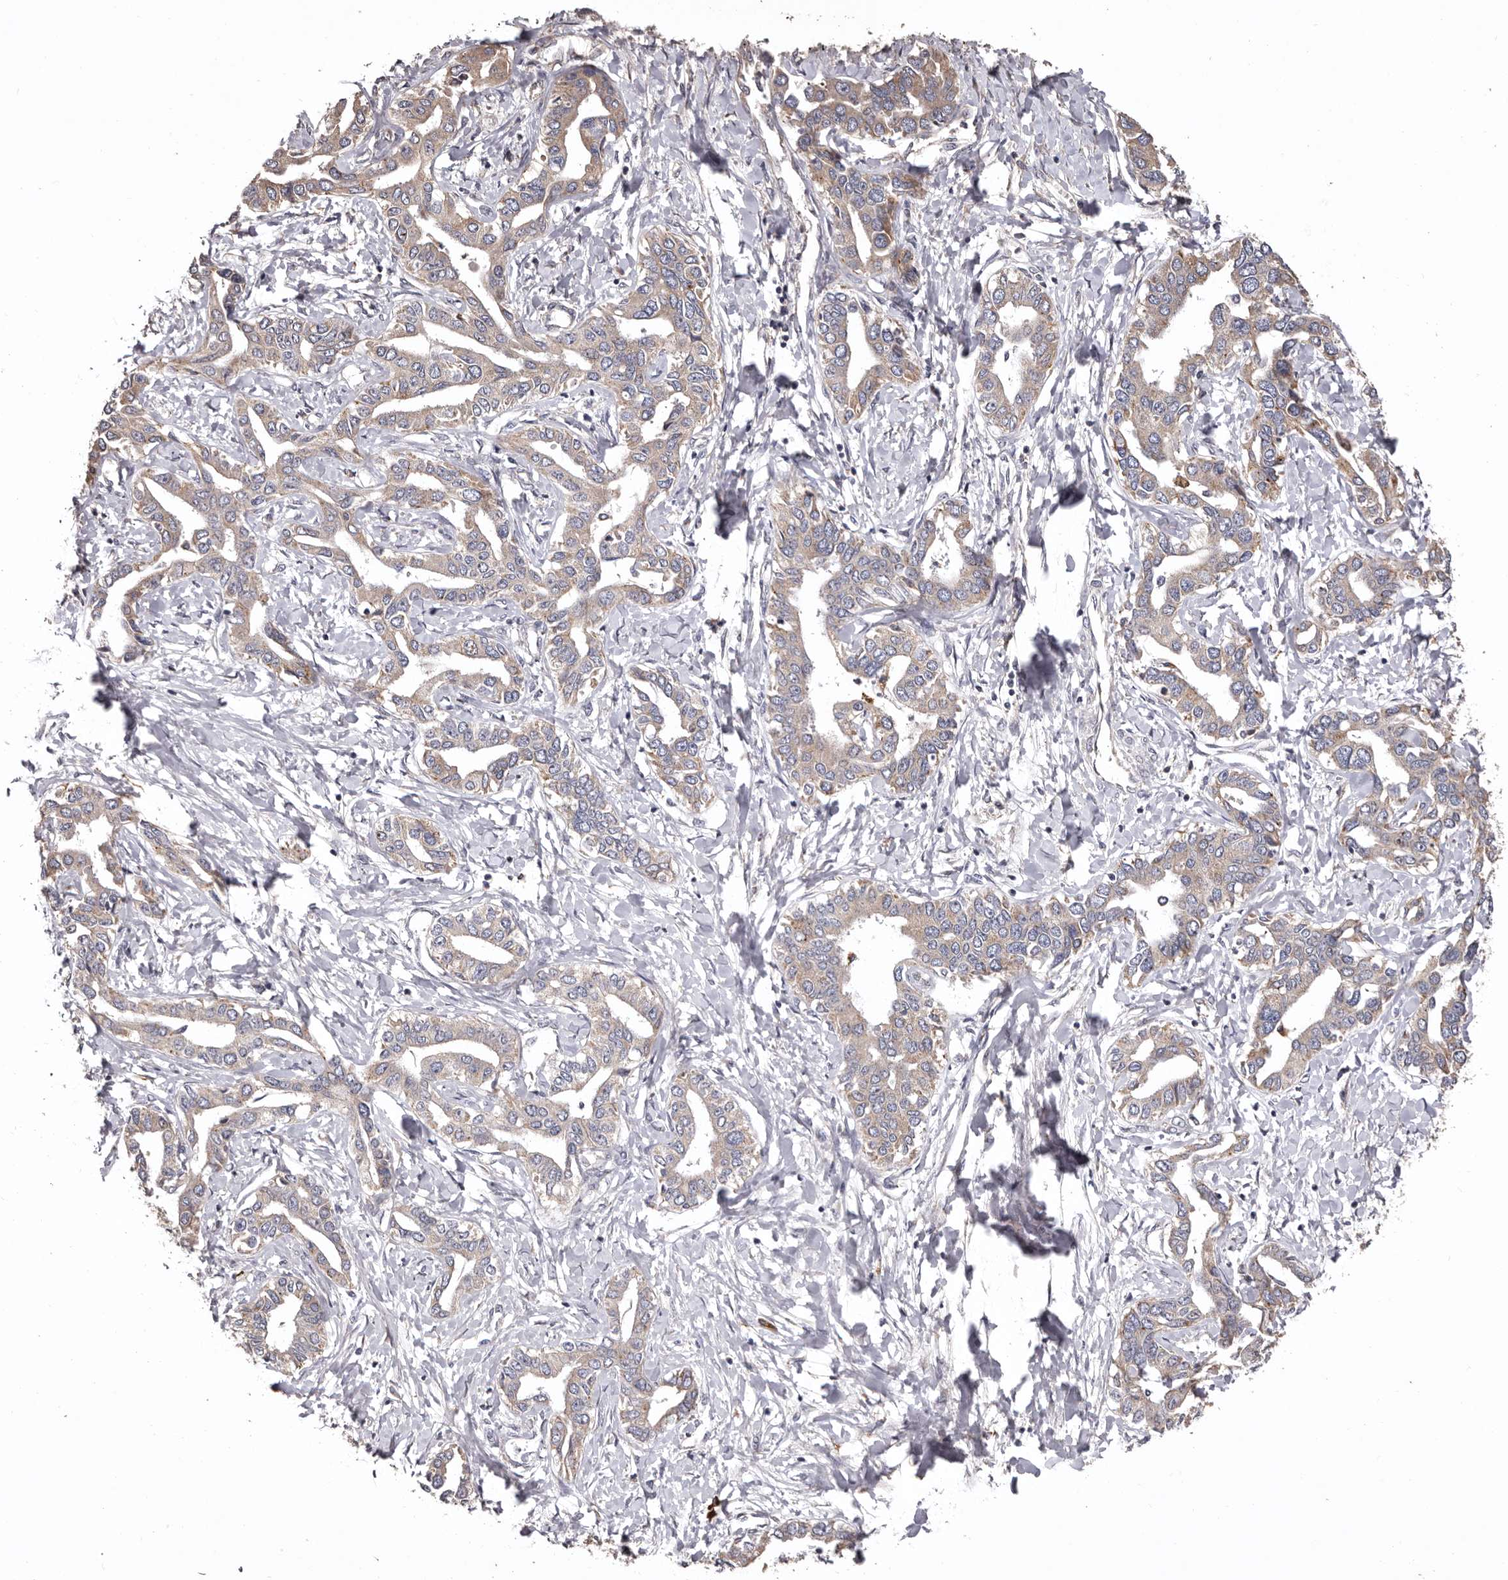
{"staining": {"intensity": "weak", "quantity": "25%-75%", "location": "cytoplasmic/membranous"}, "tissue": "liver cancer", "cell_type": "Tumor cells", "image_type": "cancer", "snomed": [{"axis": "morphology", "description": "Cholangiocarcinoma"}, {"axis": "topography", "description": "Liver"}], "caption": "Immunohistochemical staining of liver cancer (cholangiocarcinoma) shows low levels of weak cytoplasmic/membranous positivity in about 25%-75% of tumor cells.", "gene": "ETNK1", "patient": {"sex": "male", "age": 59}}